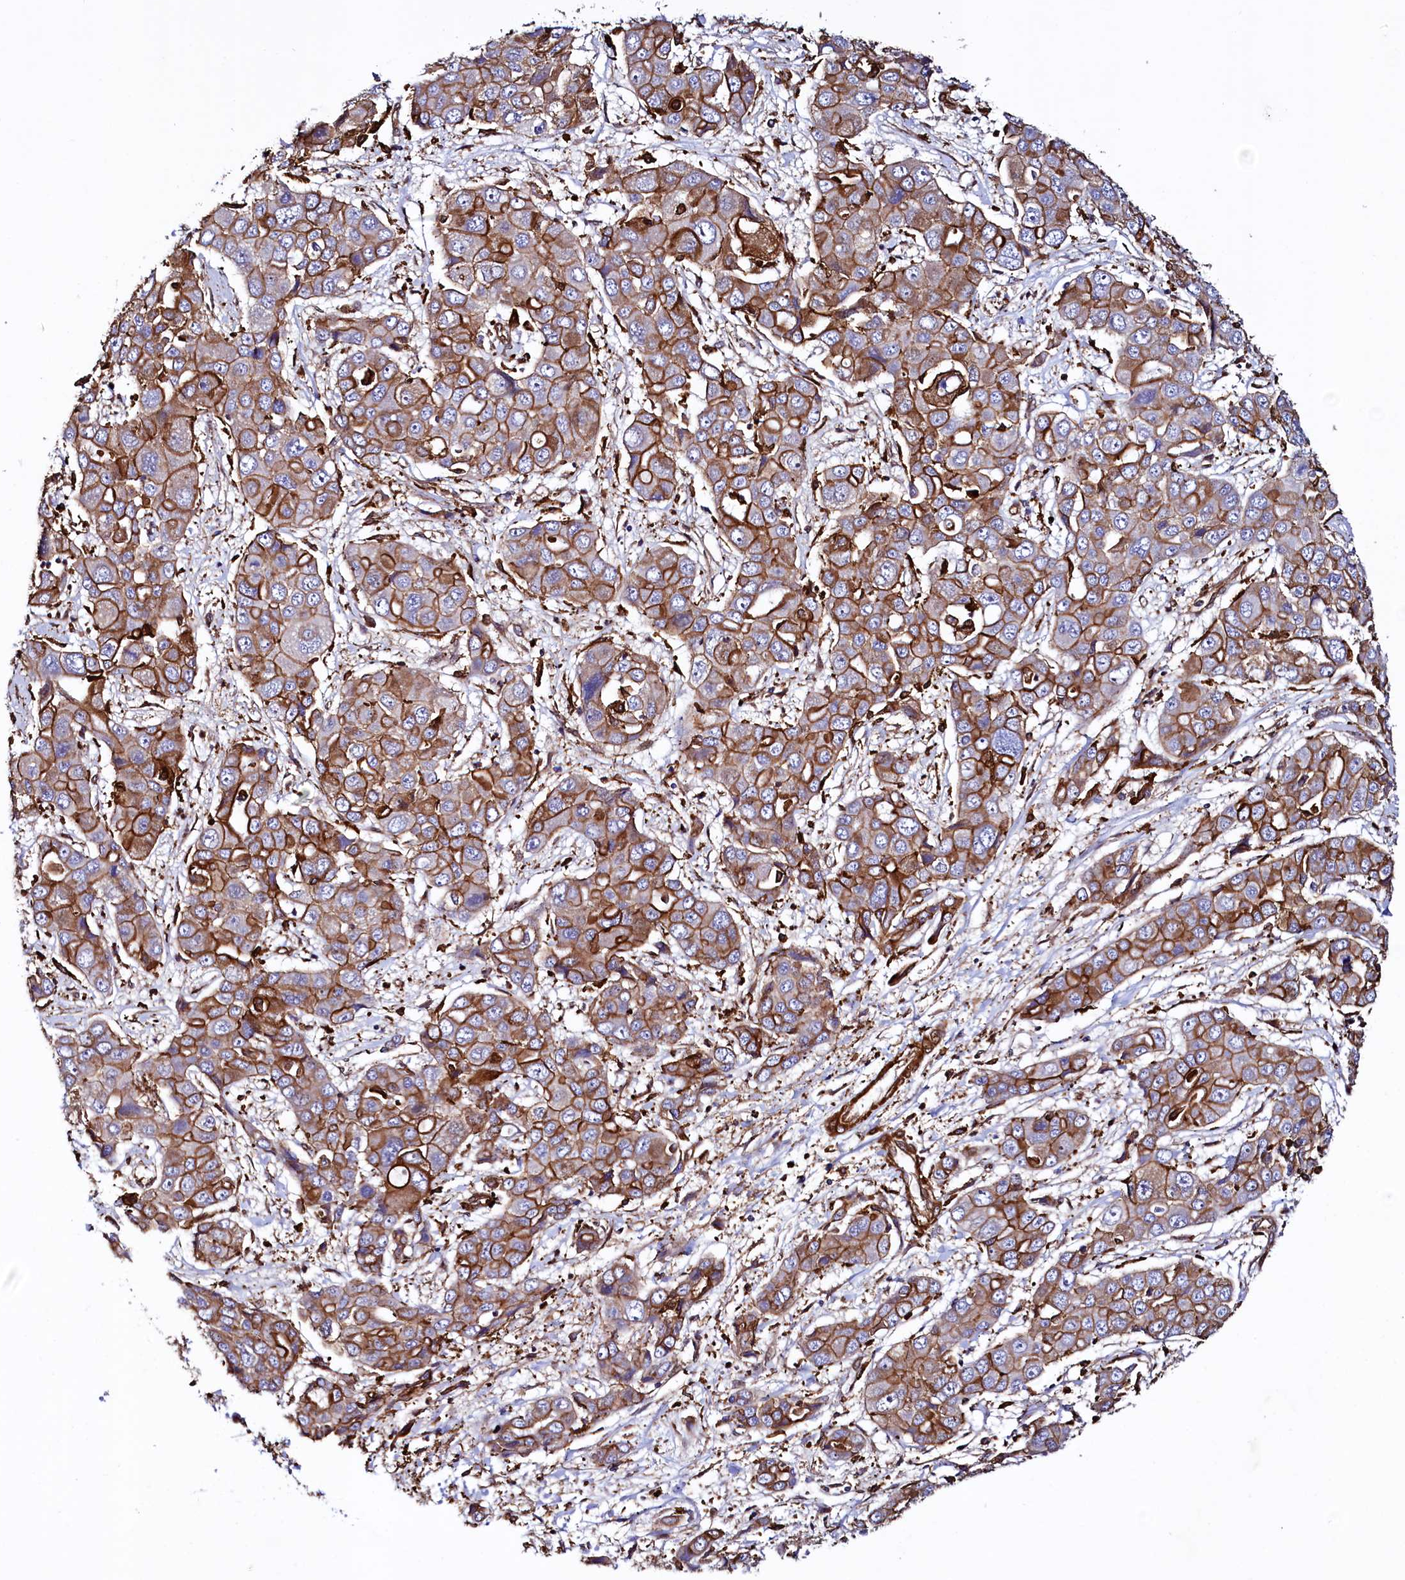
{"staining": {"intensity": "moderate", "quantity": ">75%", "location": "cytoplasmic/membranous"}, "tissue": "liver cancer", "cell_type": "Tumor cells", "image_type": "cancer", "snomed": [{"axis": "morphology", "description": "Cholangiocarcinoma"}, {"axis": "topography", "description": "Liver"}], "caption": "Tumor cells reveal moderate cytoplasmic/membranous expression in about >75% of cells in liver cancer (cholangiocarcinoma).", "gene": "STAMBPL1", "patient": {"sex": "male", "age": 67}}